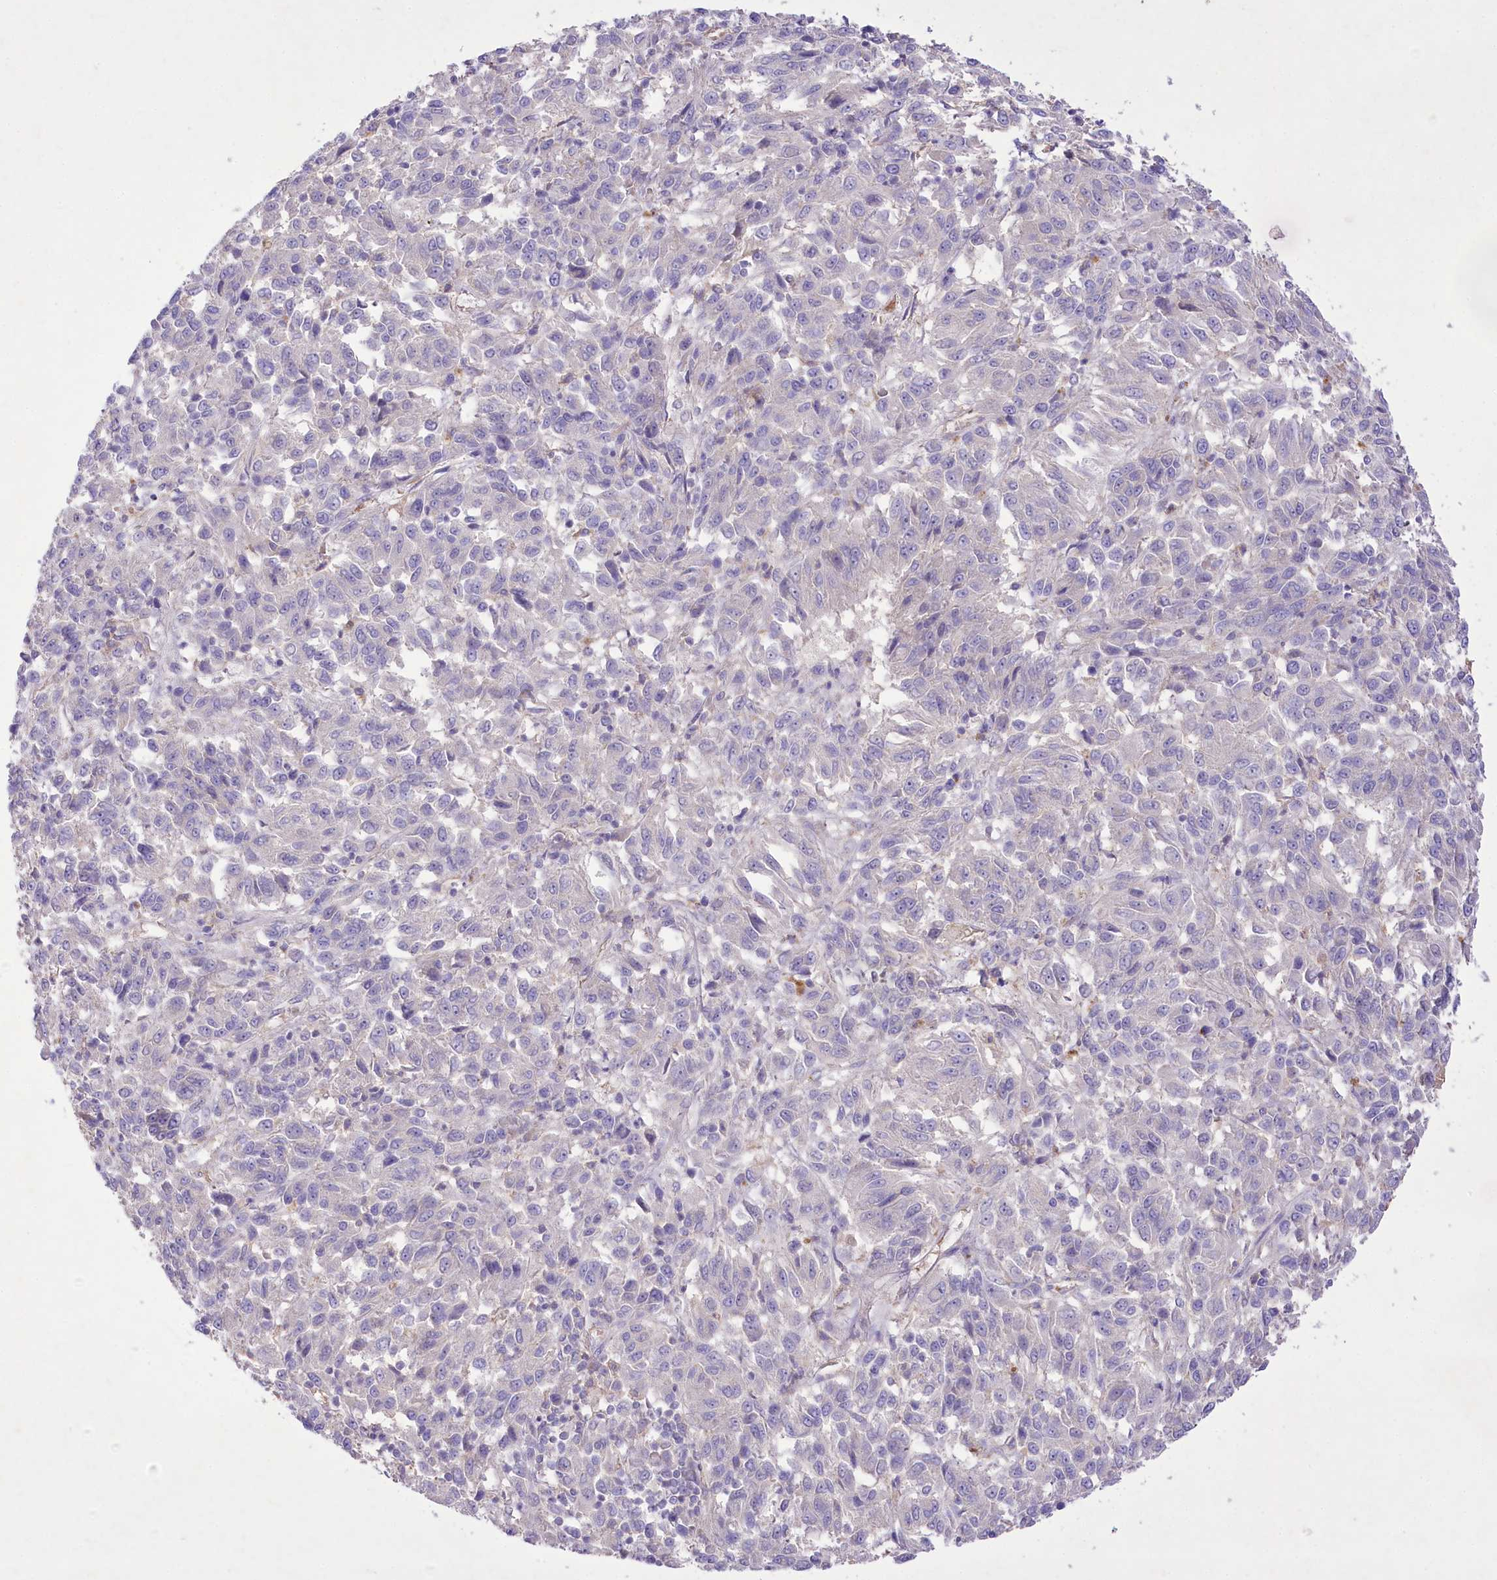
{"staining": {"intensity": "negative", "quantity": "none", "location": "none"}, "tissue": "melanoma", "cell_type": "Tumor cells", "image_type": "cancer", "snomed": [{"axis": "morphology", "description": "Malignant melanoma, Metastatic site"}, {"axis": "topography", "description": "Lung"}], "caption": "The micrograph demonstrates no significant expression in tumor cells of melanoma.", "gene": "PRSS53", "patient": {"sex": "male", "age": 64}}